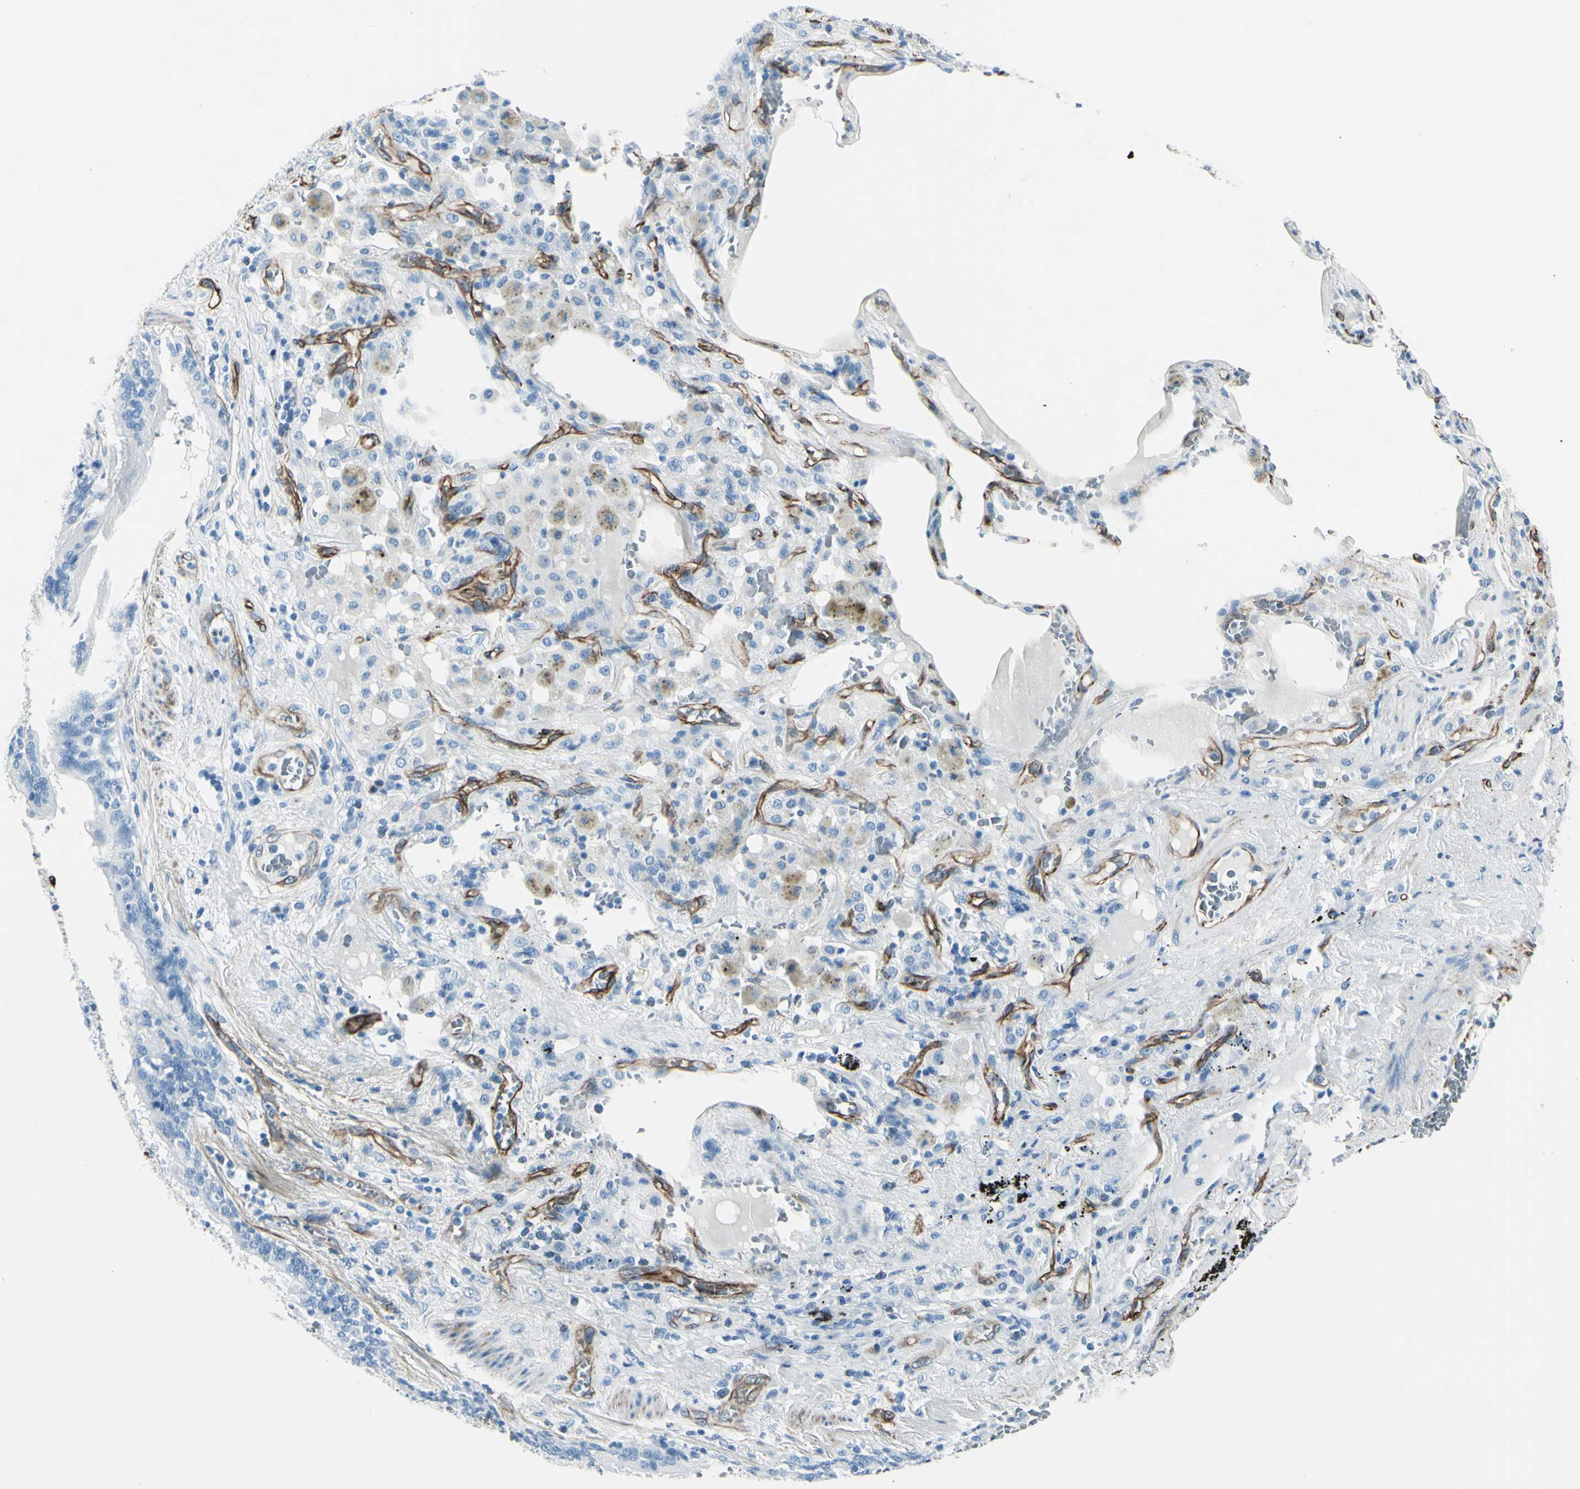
{"staining": {"intensity": "negative", "quantity": "none", "location": "none"}, "tissue": "lung cancer", "cell_type": "Tumor cells", "image_type": "cancer", "snomed": [{"axis": "morphology", "description": "Squamous cell carcinoma, NOS"}, {"axis": "topography", "description": "Lung"}], "caption": "High magnification brightfield microscopy of lung cancer (squamous cell carcinoma) stained with DAB (brown) and counterstained with hematoxylin (blue): tumor cells show no significant positivity. (Immunohistochemistry, brightfield microscopy, high magnification).", "gene": "PTH2R", "patient": {"sex": "male", "age": 57}}